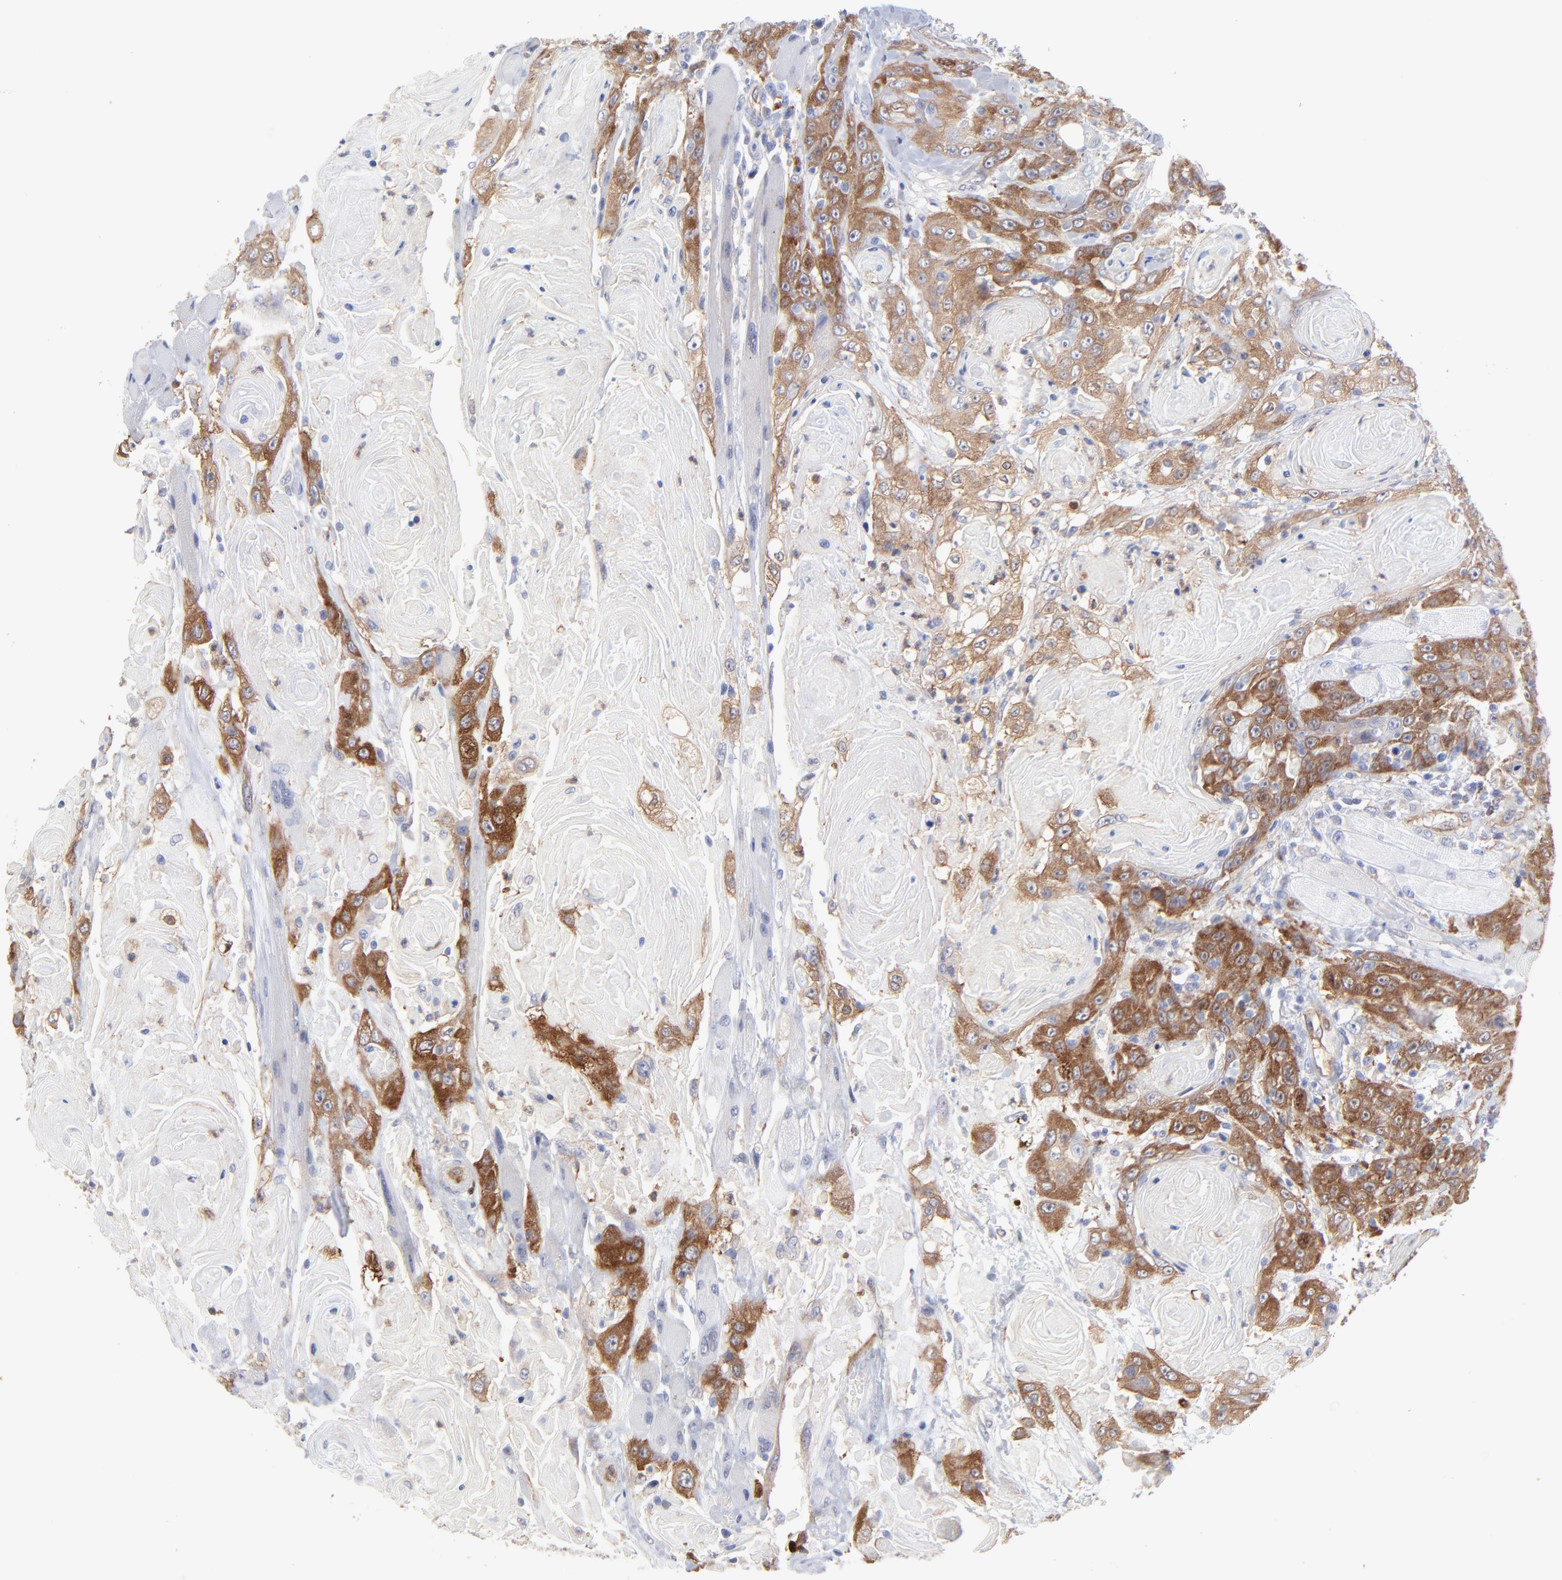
{"staining": {"intensity": "moderate", "quantity": ">75%", "location": "cytoplasmic/membranous"}, "tissue": "head and neck cancer", "cell_type": "Tumor cells", "image_type": "cancer", "snomed": [{"axis": "morphology", "description": "Squamous cell carcinoma, NOS"}, {"axis": "topography", "description": "Head-Neck"}], "caption": "Head and neck cancer (squamous cell carcinoma) was stained to show a protein in brown. There is medium levels of moderate cytoplasmic/membranous positivity in approximately >75% of tumor cells. (Brightfield microscopy of DAB IHC at high magnification).", "gene": "PXN", "patient": {"sex": "female", "age": 84}}